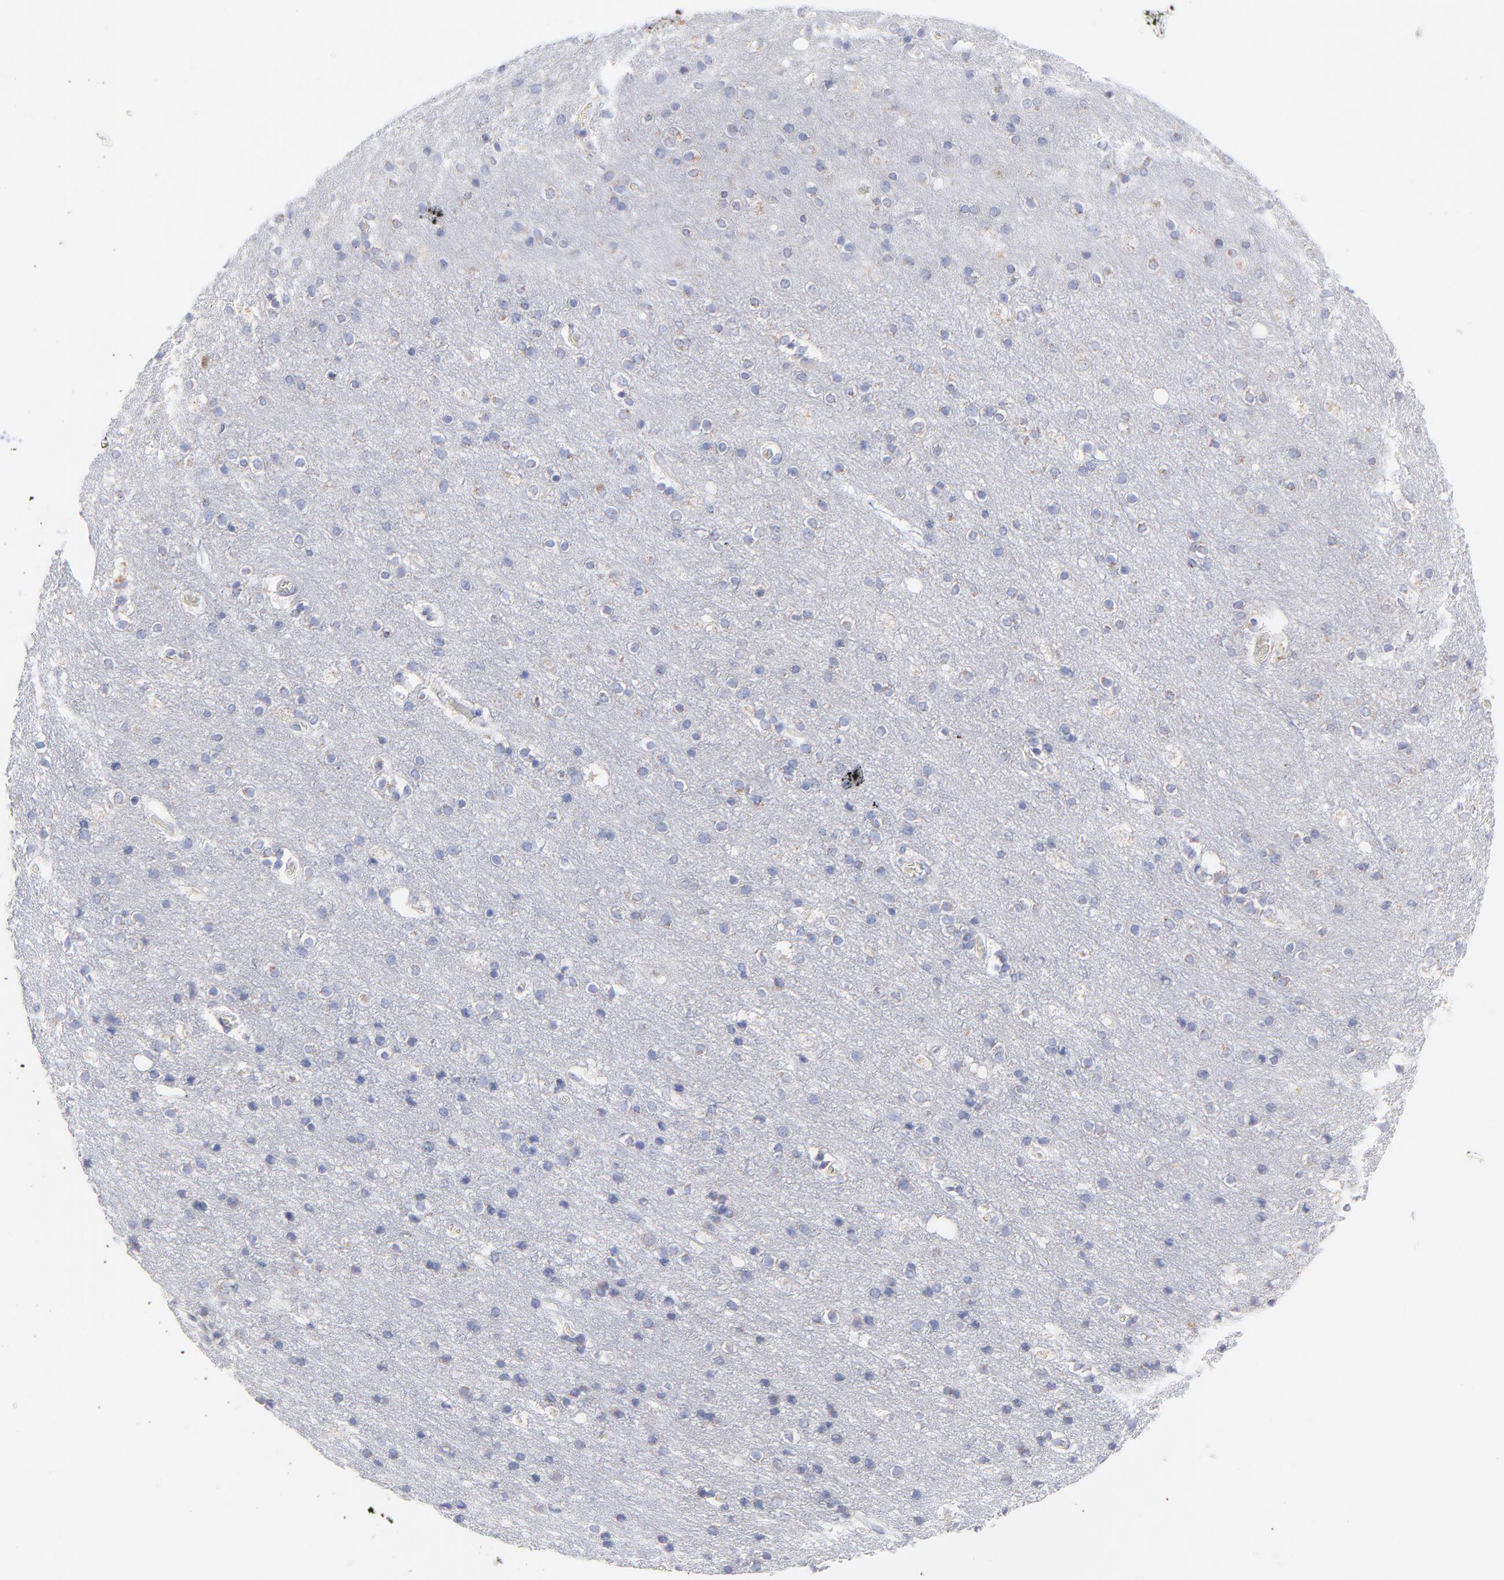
{"staining": {"intensity": "negative", "quantity": "none", "location": "none"}, "tissue": "cerebral cortex", "cell_type": "Endothelial cells", "image_type": "normal", "snomed": [{"axis": "morphology", "description": "Normal tissue, NOS"}, {"axis": "topography", "description": "Cerebral cortex"}], "caption": "This photomicrograph is of unremarkable cerebral cortex stained with IHC to label a protein in brown with the nuclei are counter-stained blue. There is no positivity in endothelial cells.", "gene": "NCAPH", "patient": {"sex": "female", "age": 54}}